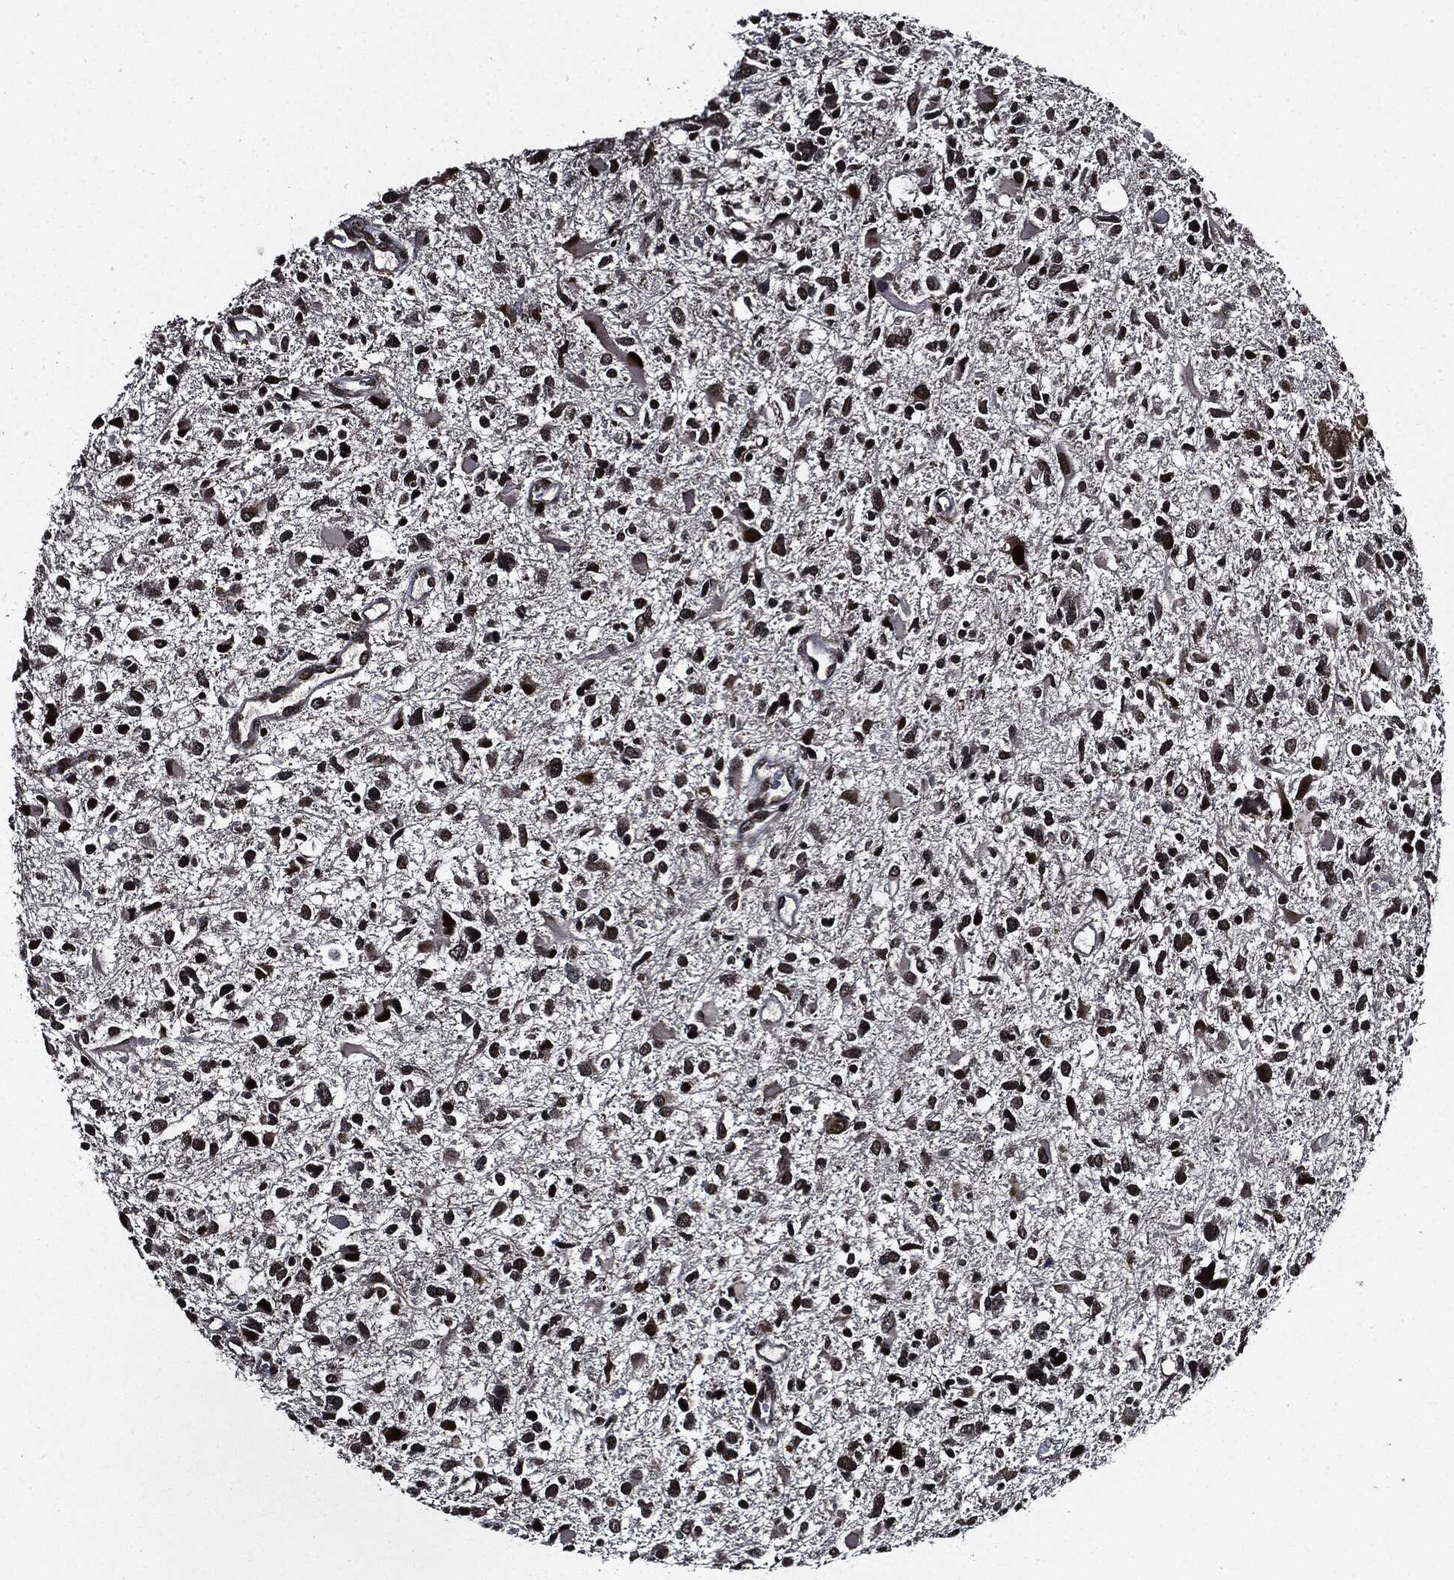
{"staining": {"intensity": "strong", "quantity": ">75%", "location": "nuclear"}, "tissue": "glioma", "cell_type": "Tumor cells", "image_type": "cancer", "snomed": [{"axis": "morphology", "description": "Glioma, malignant, Low grade"}, {"axis": "topography", "description": "Brain"}], "caption": "Protein staining exhibits strong nuclear staining in approximately >75% of tumor cells in glioma.", "gene": "SUGT1", "patient": {"sex": "female", "age": 32}}